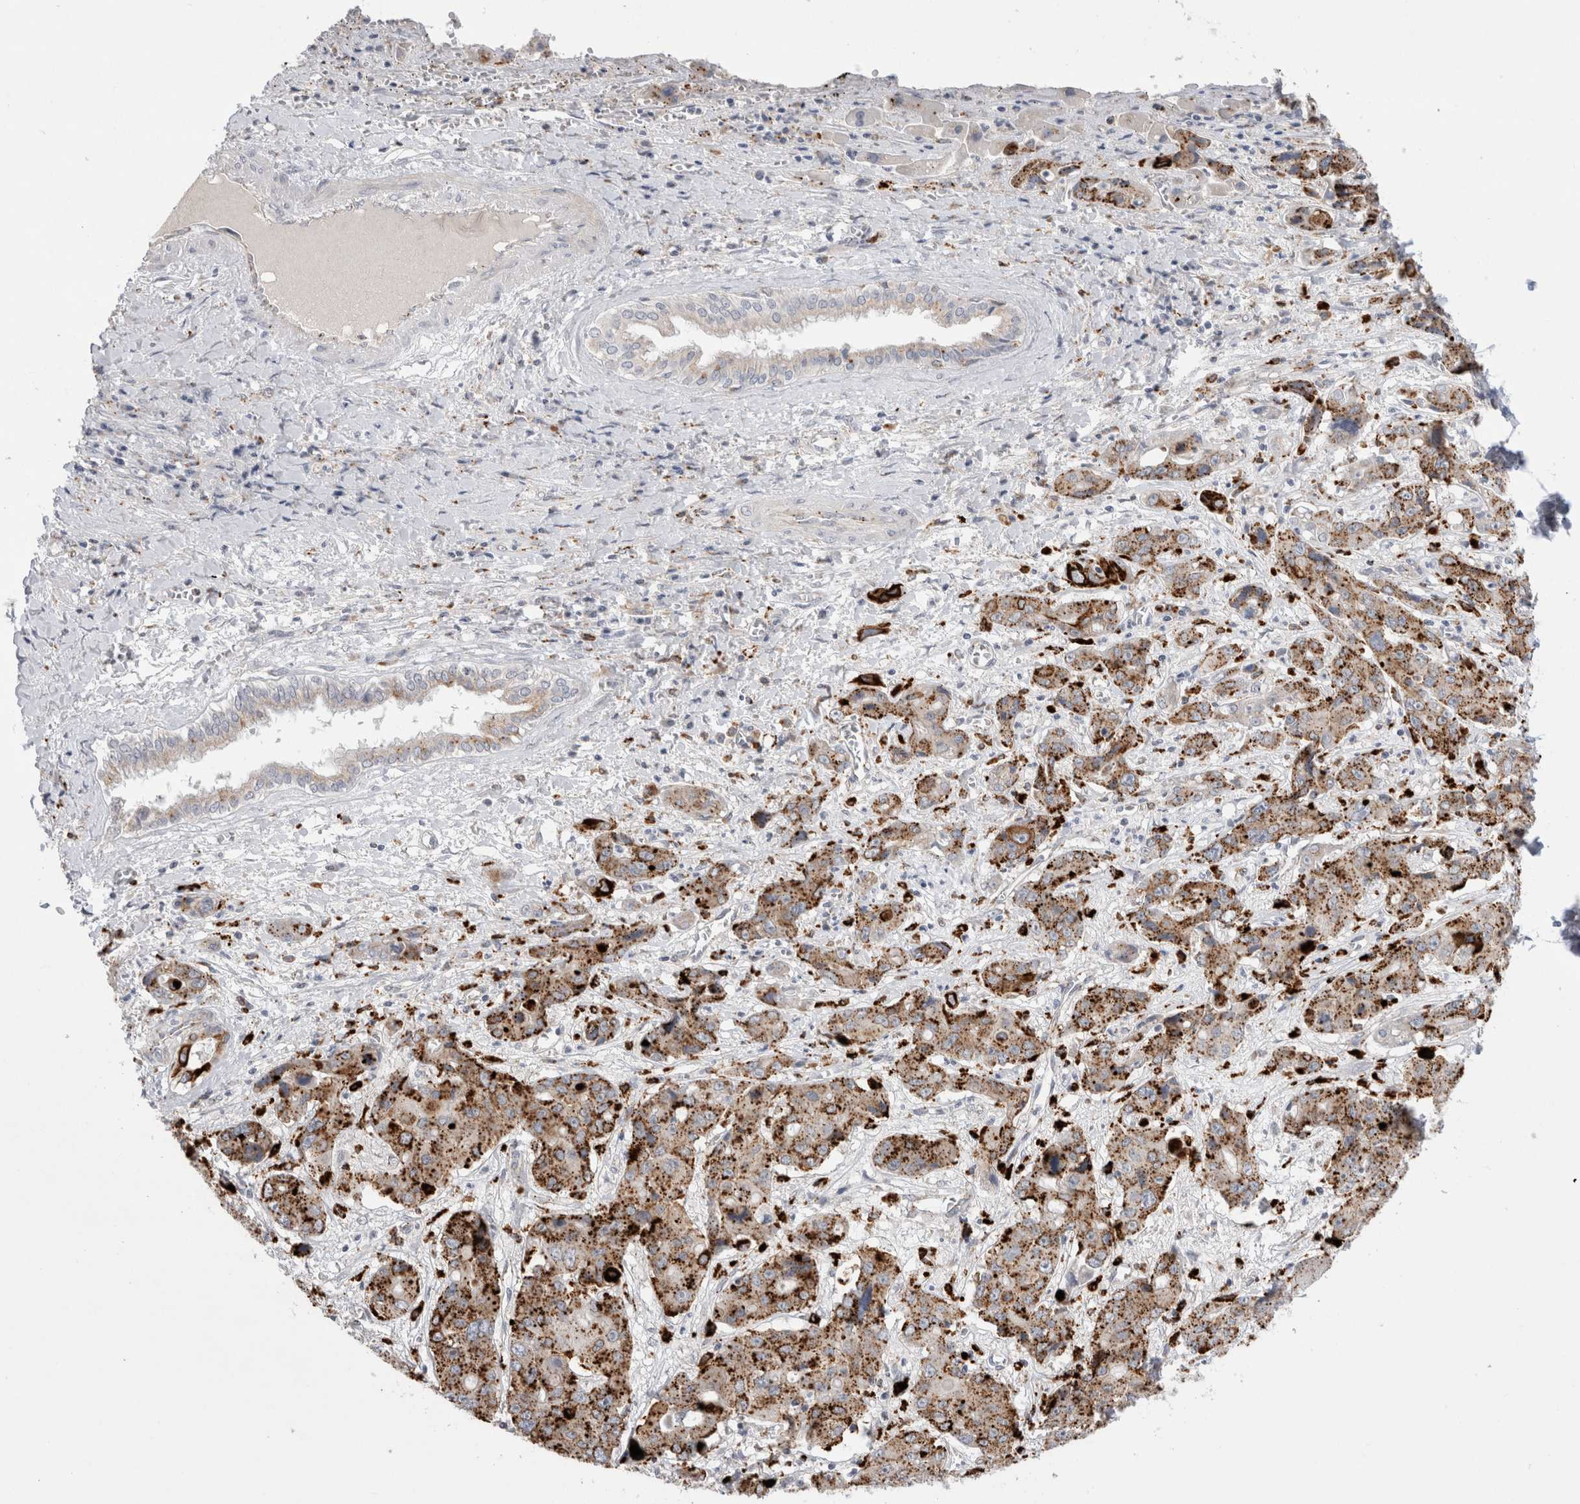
{"staining": {"intensity": "strong", "quantity": "25%-75%", "location": "cytoplasmic/membranous"}, "tissue": "liver cancer", "cell_type": "Tumor cells", "image_type": "cancer", "snomed": [{"axis": "morphology", "description": "Cholangiocarcinoma"}, {"axis": "topography", "description": "Liver"}], "caption": "IHC of liver cancer reveals high levels of strong cytoplasmic/membranous staining in approximately 25%-75% of tumor cells. (DAB (3,3'-diaminobenzidine) IHC with brightfield microscopy, high magnification).", "gene": "GAA", "patient": {"sex": "male", "age": 67}}